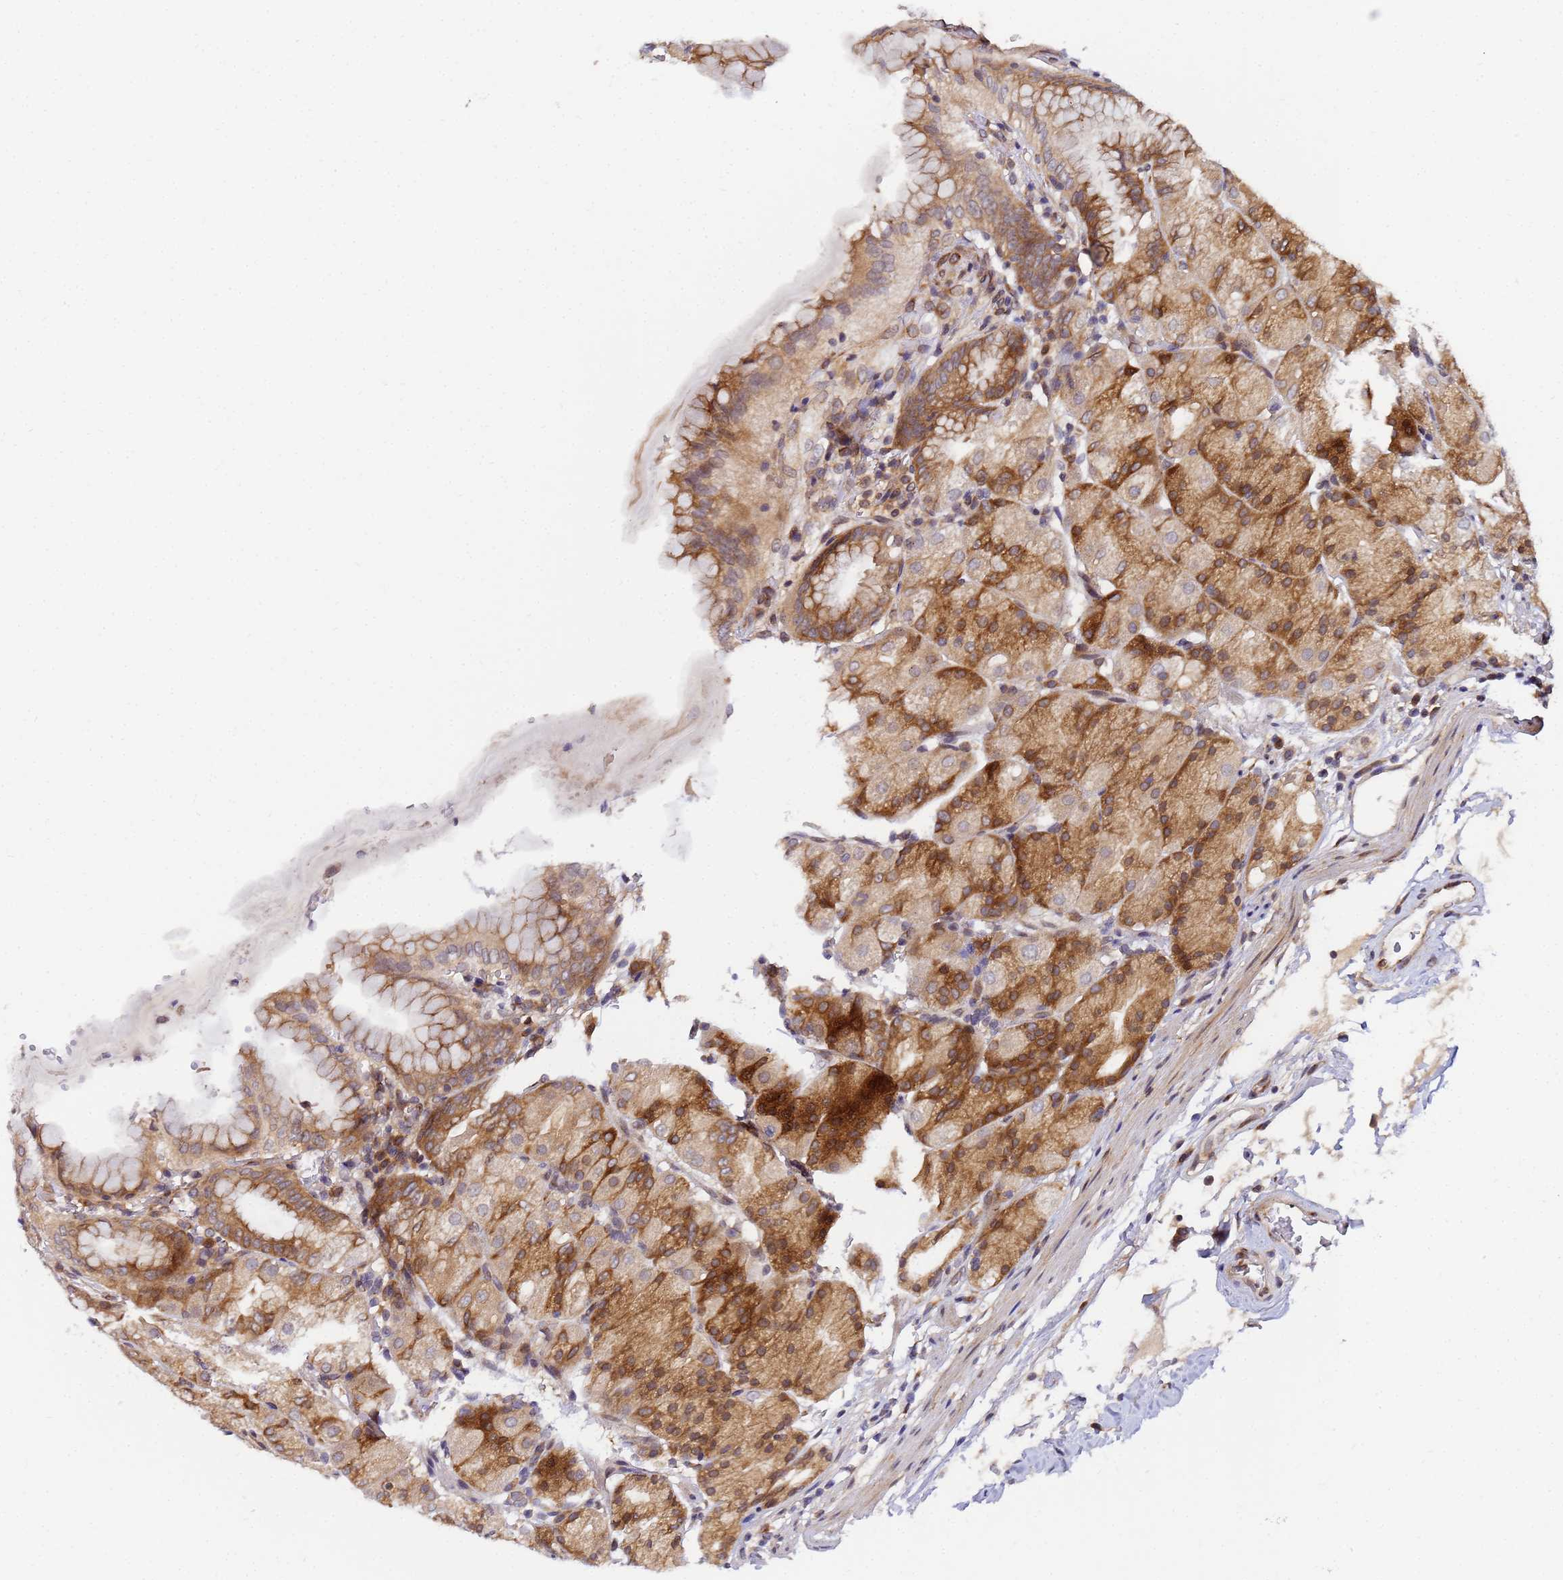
{"staining": {"intensity": "moderate", "quantity": ">75%", "location": "cytoplasmic/membranous"}, "tissue": "stomach", "cell_type": "Glandular cells", "image_type": "normal", "snomed": [{"axis": "morphology", "description": "Normal tissue, NOS"}, {"axis": "topography", "description": "Stomach, upper"}, {"axis": "topography", "description": "Stomach, lower"}], "caption": "Unremarkable stomach was stained to show a protein in brown. There is medium levels of moderate cytoplasmic/membranous staining in approximately >75% of glandular cells. (IHC, brightfield microscopy, high magnification).", "gene": "UNC93B1", "patient": {"sex": "male", "age": 62}}